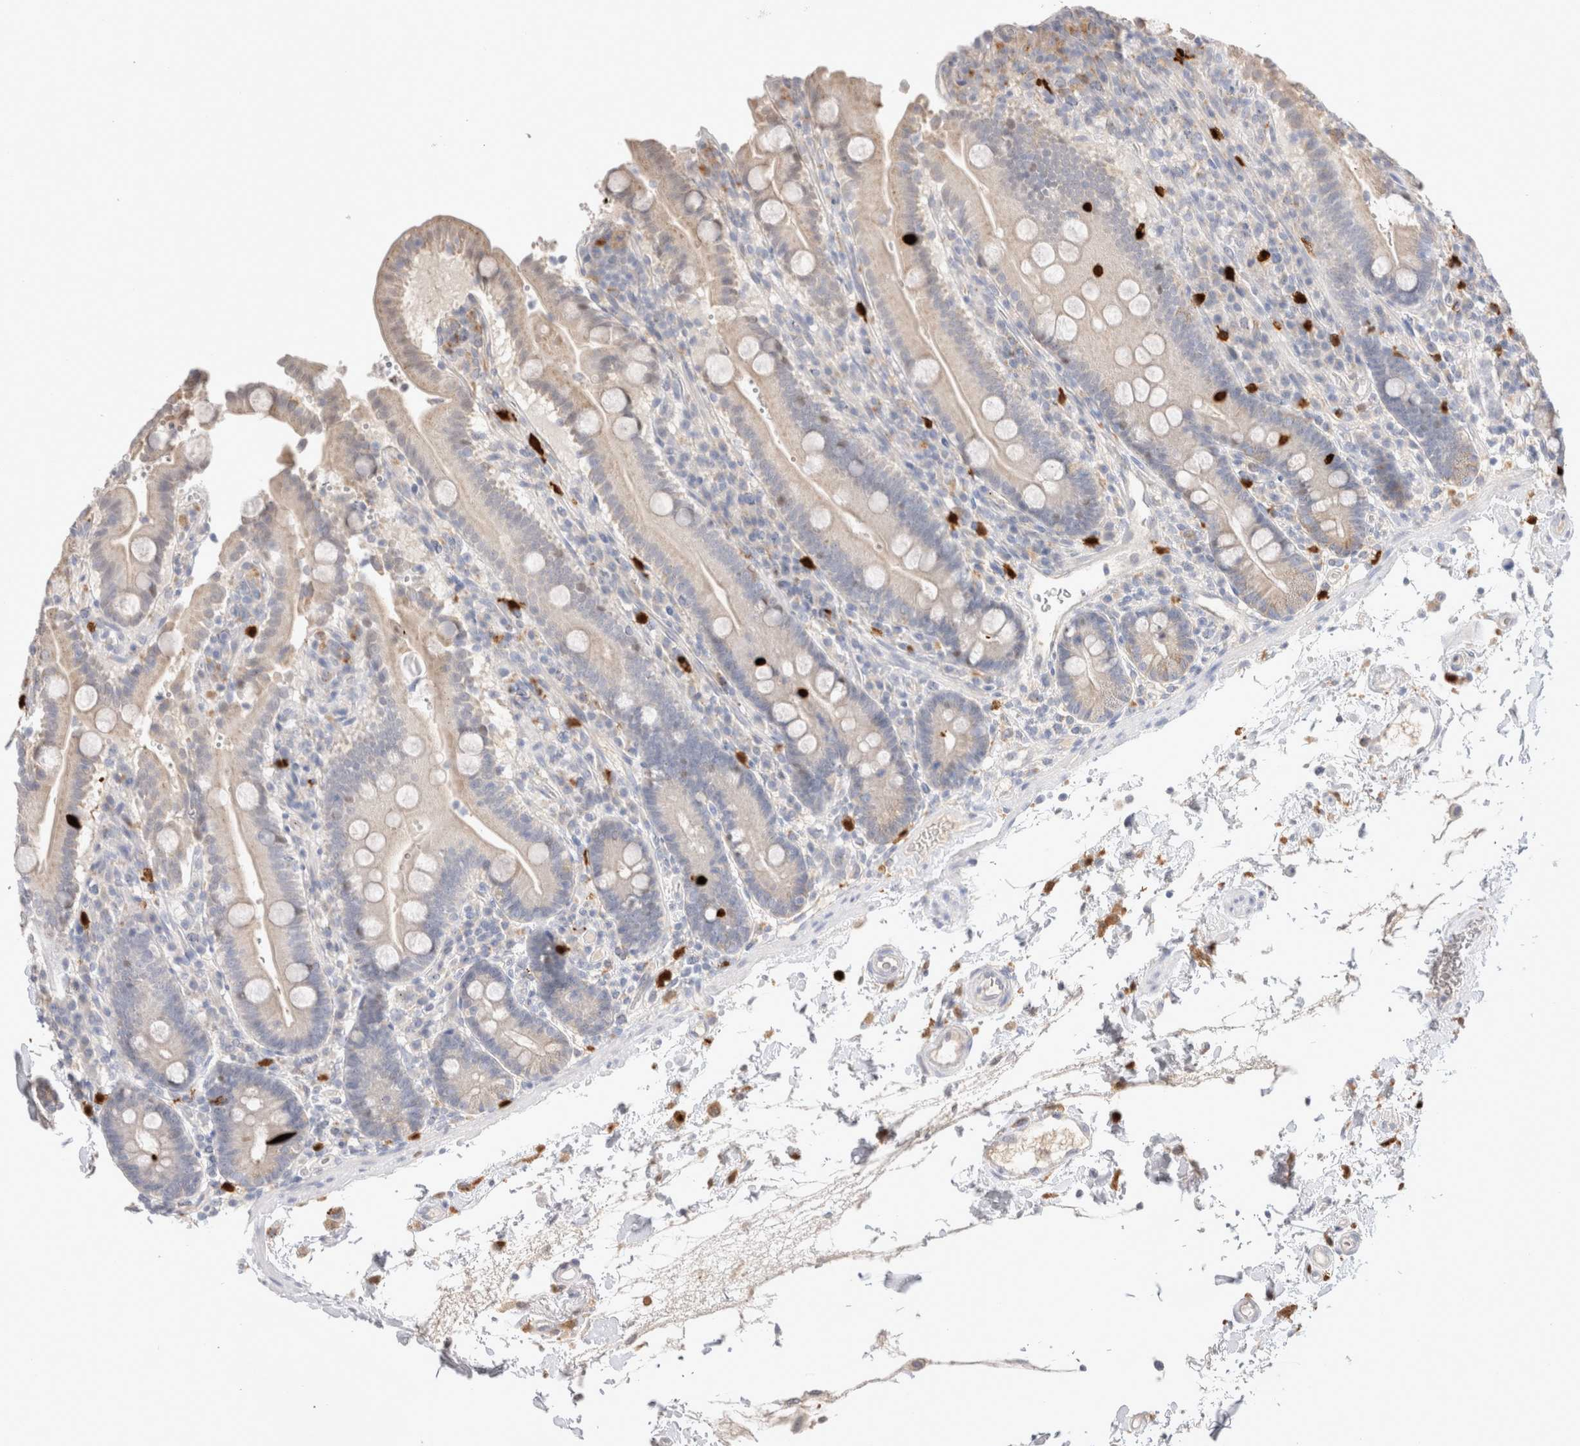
{"staining": {"intensity": "negative", "quantity": "none", "location": "none"}, "tissue": "duodenum", "cell_type": "Glandular cells", "image_type": "normal", "snomed": [{"axis": "morphology", "description": "Normal tissue, NOS"}, {"axis": "topography", "description": "Small intestine, NOS"}], "caption": "The image shows no significant expression in glandular cells of duodenum. (DAB IHC with hematoxylin counter stain).", "gene": "HPGDS", "patient": {"sex": "female", "age": 71}}